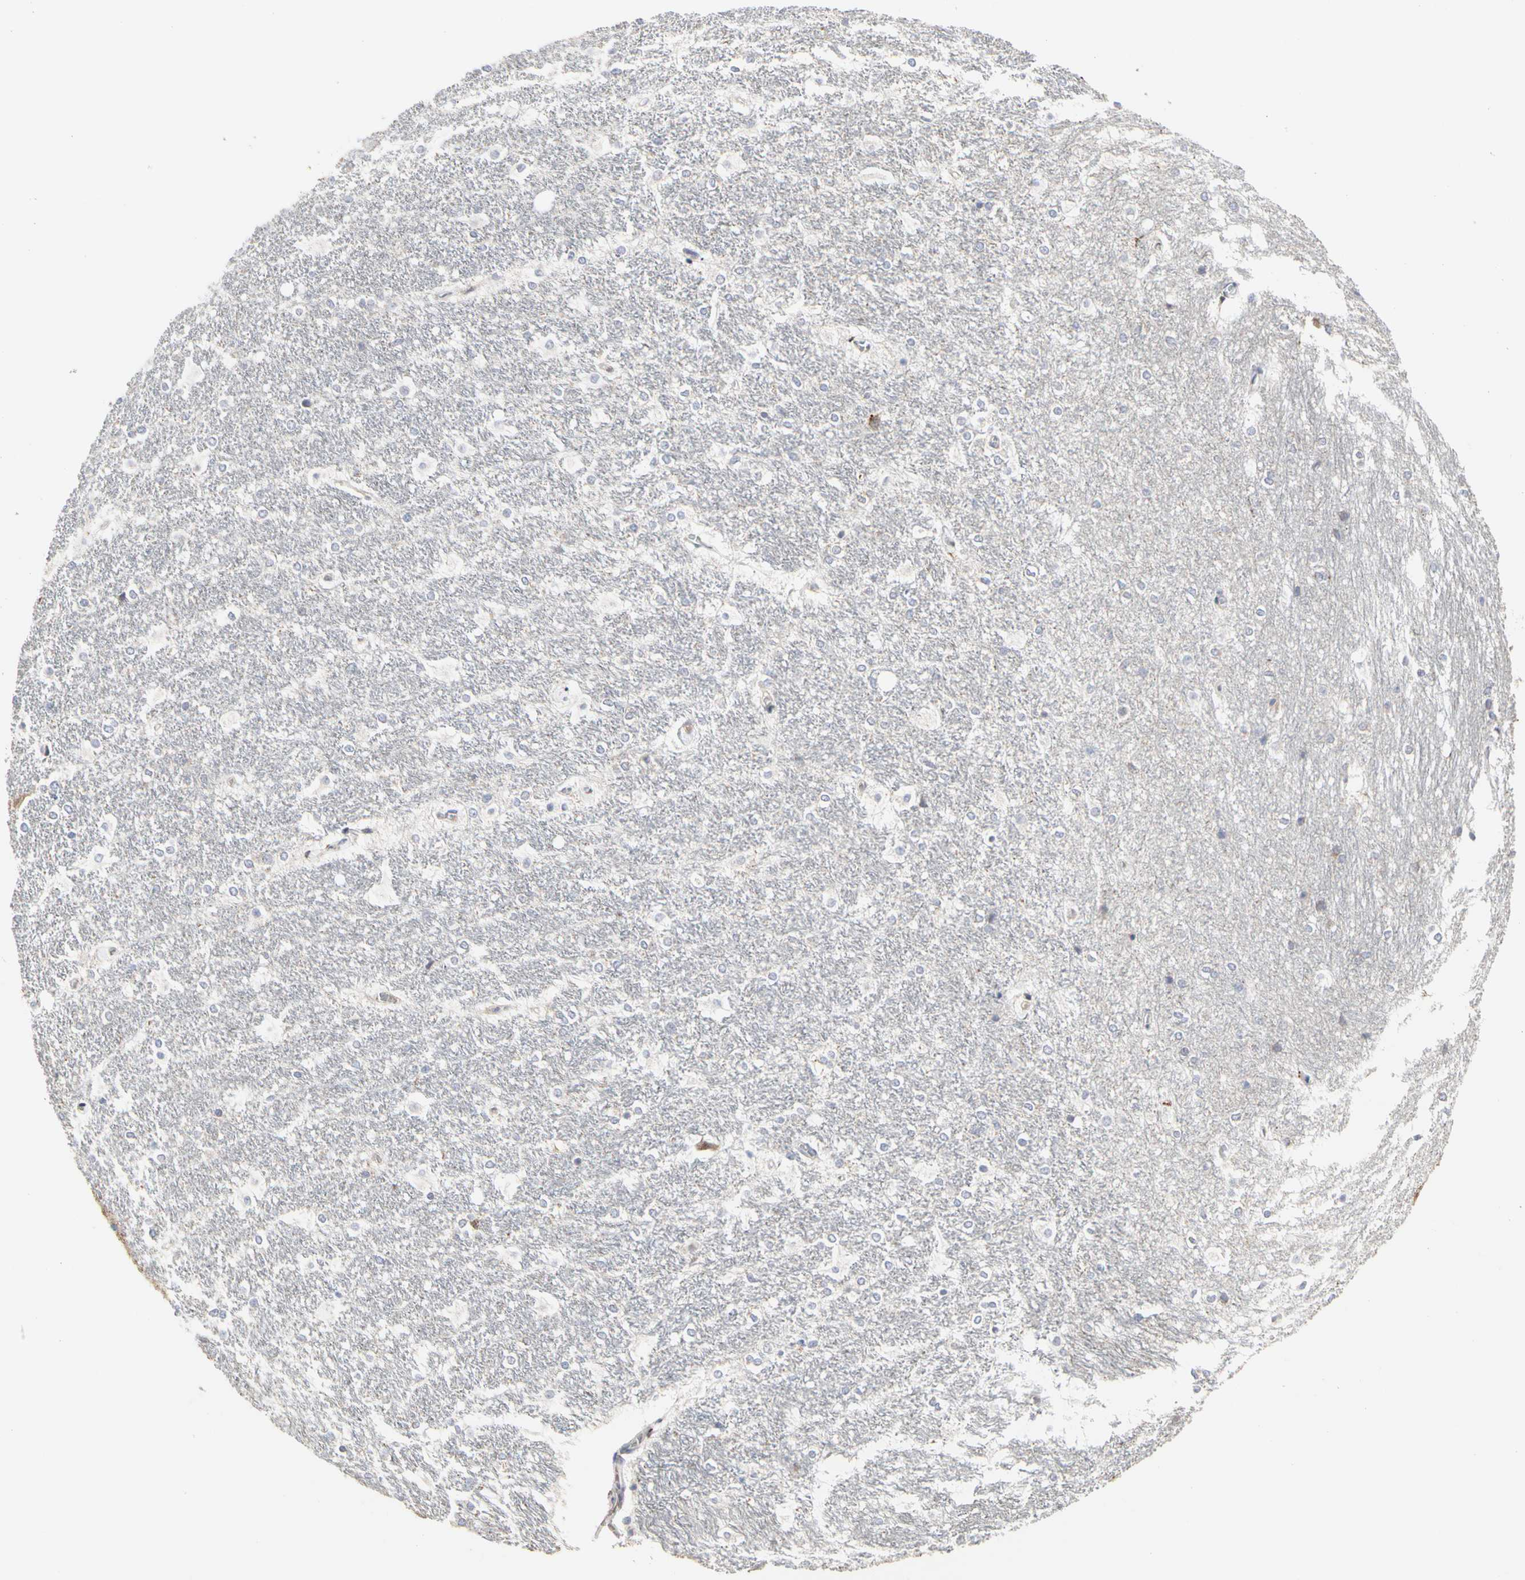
{"staining": {"intensity": "negative", "quantity": "none", "location": "none"}, "tissue": "hippocampus", "cell_type": "Glial cells", "image_type": "normal", "snomed": [{"axis": "morphology", "description": "Normal tissue, NOS"}, {"axis": "topography", "description": "Hippocampus"}], "caption": "Histopathology image shows no protein staining in glial cells of benign hippocampus.", "gene": "TSKU", "patient": {"sex": "female", "age": 19}}